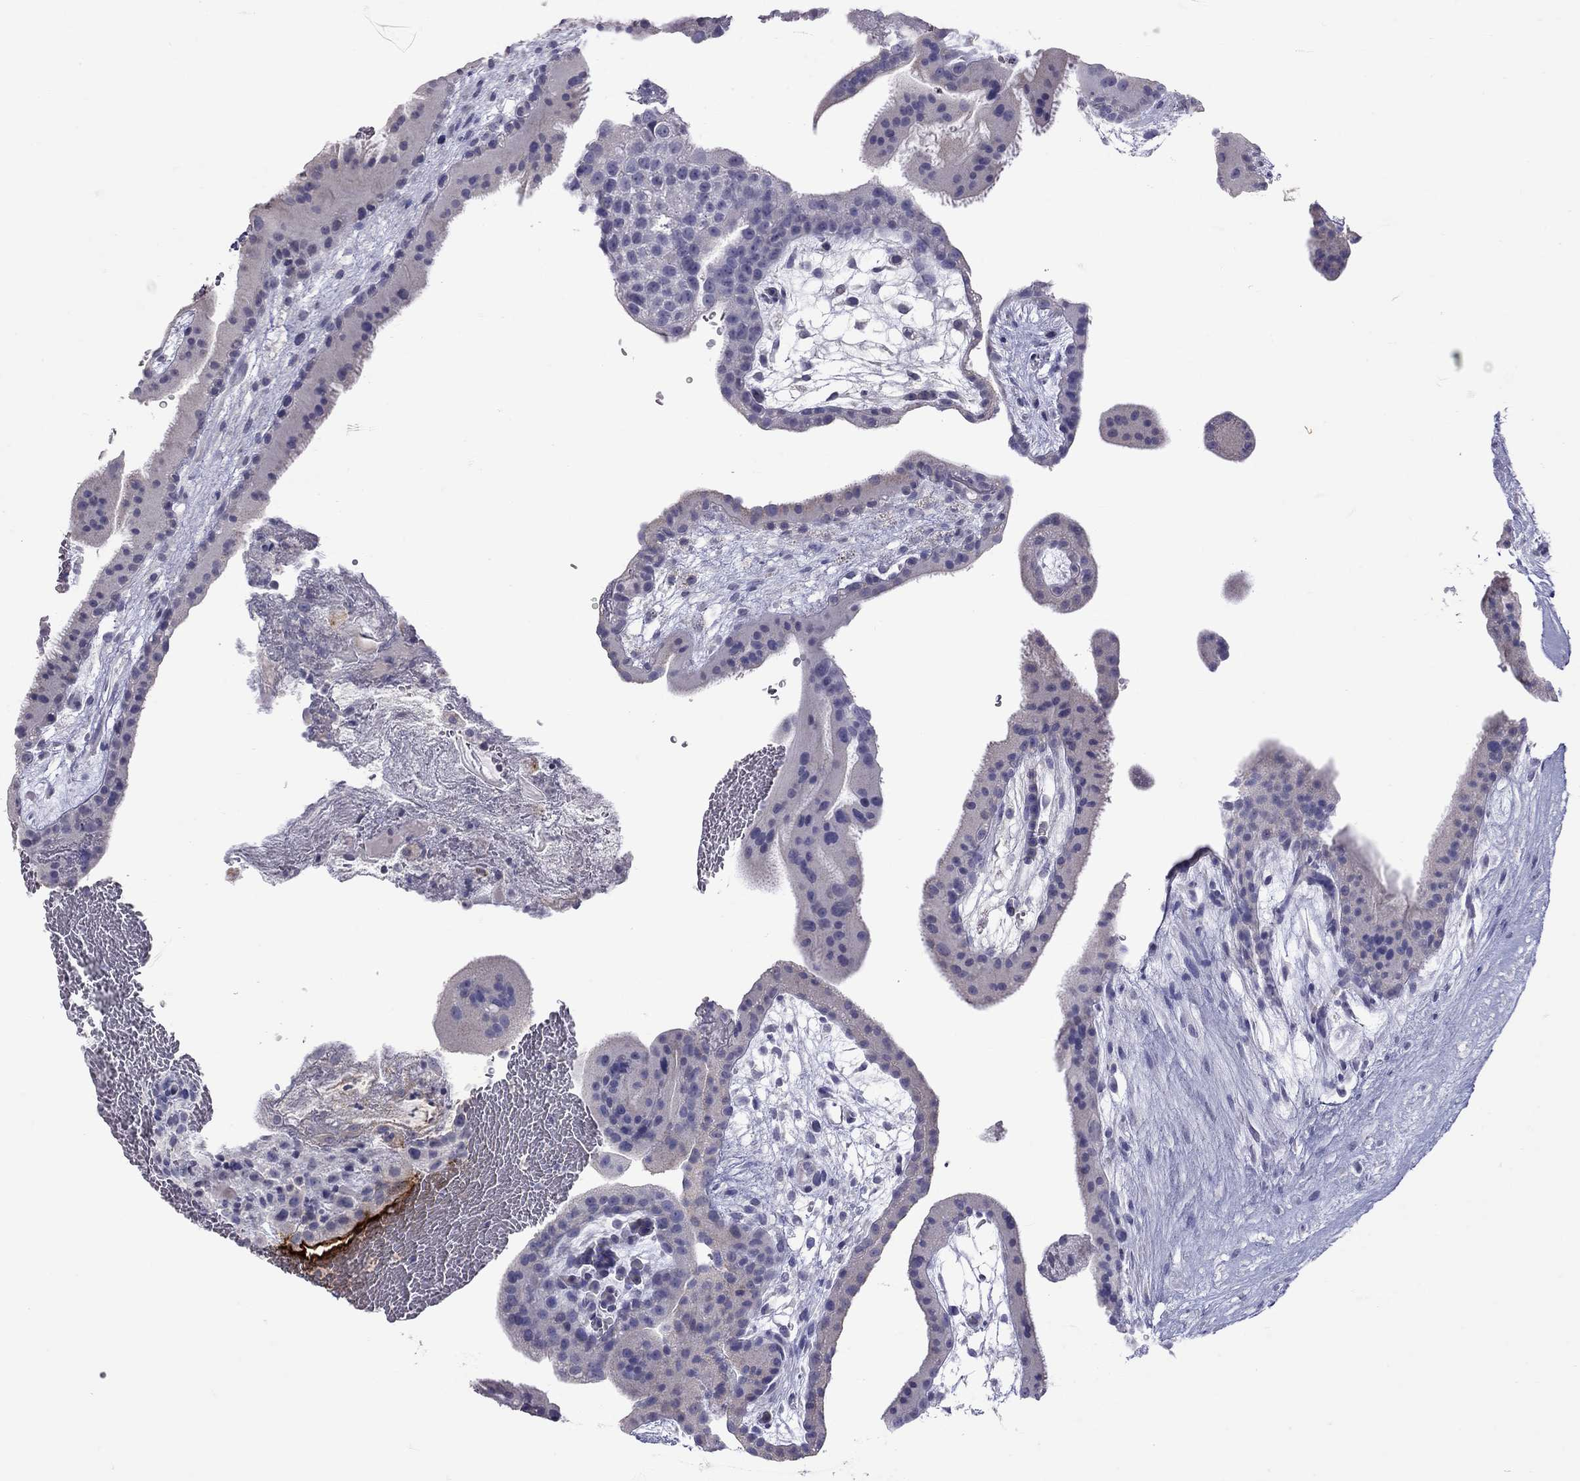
{"staining": {"intensity": "negative", "quantity": "none", "location": "none"}, "tissue": "placenta", "cell_type": "Decidual cells", "image_type": "normal", "snomed": [{"axis": "morphology", "description": "Normal tissue, NOS"}, {"axis": "topography", "description": "Placenta"}], "caption": "Protein analysis of benign placenta shows no significant positivity in decidual cells. (DAB IHC with hematoxylin counter stain).", "gene": "MUC16", "patient": {"sex": "female", "age": 19}}